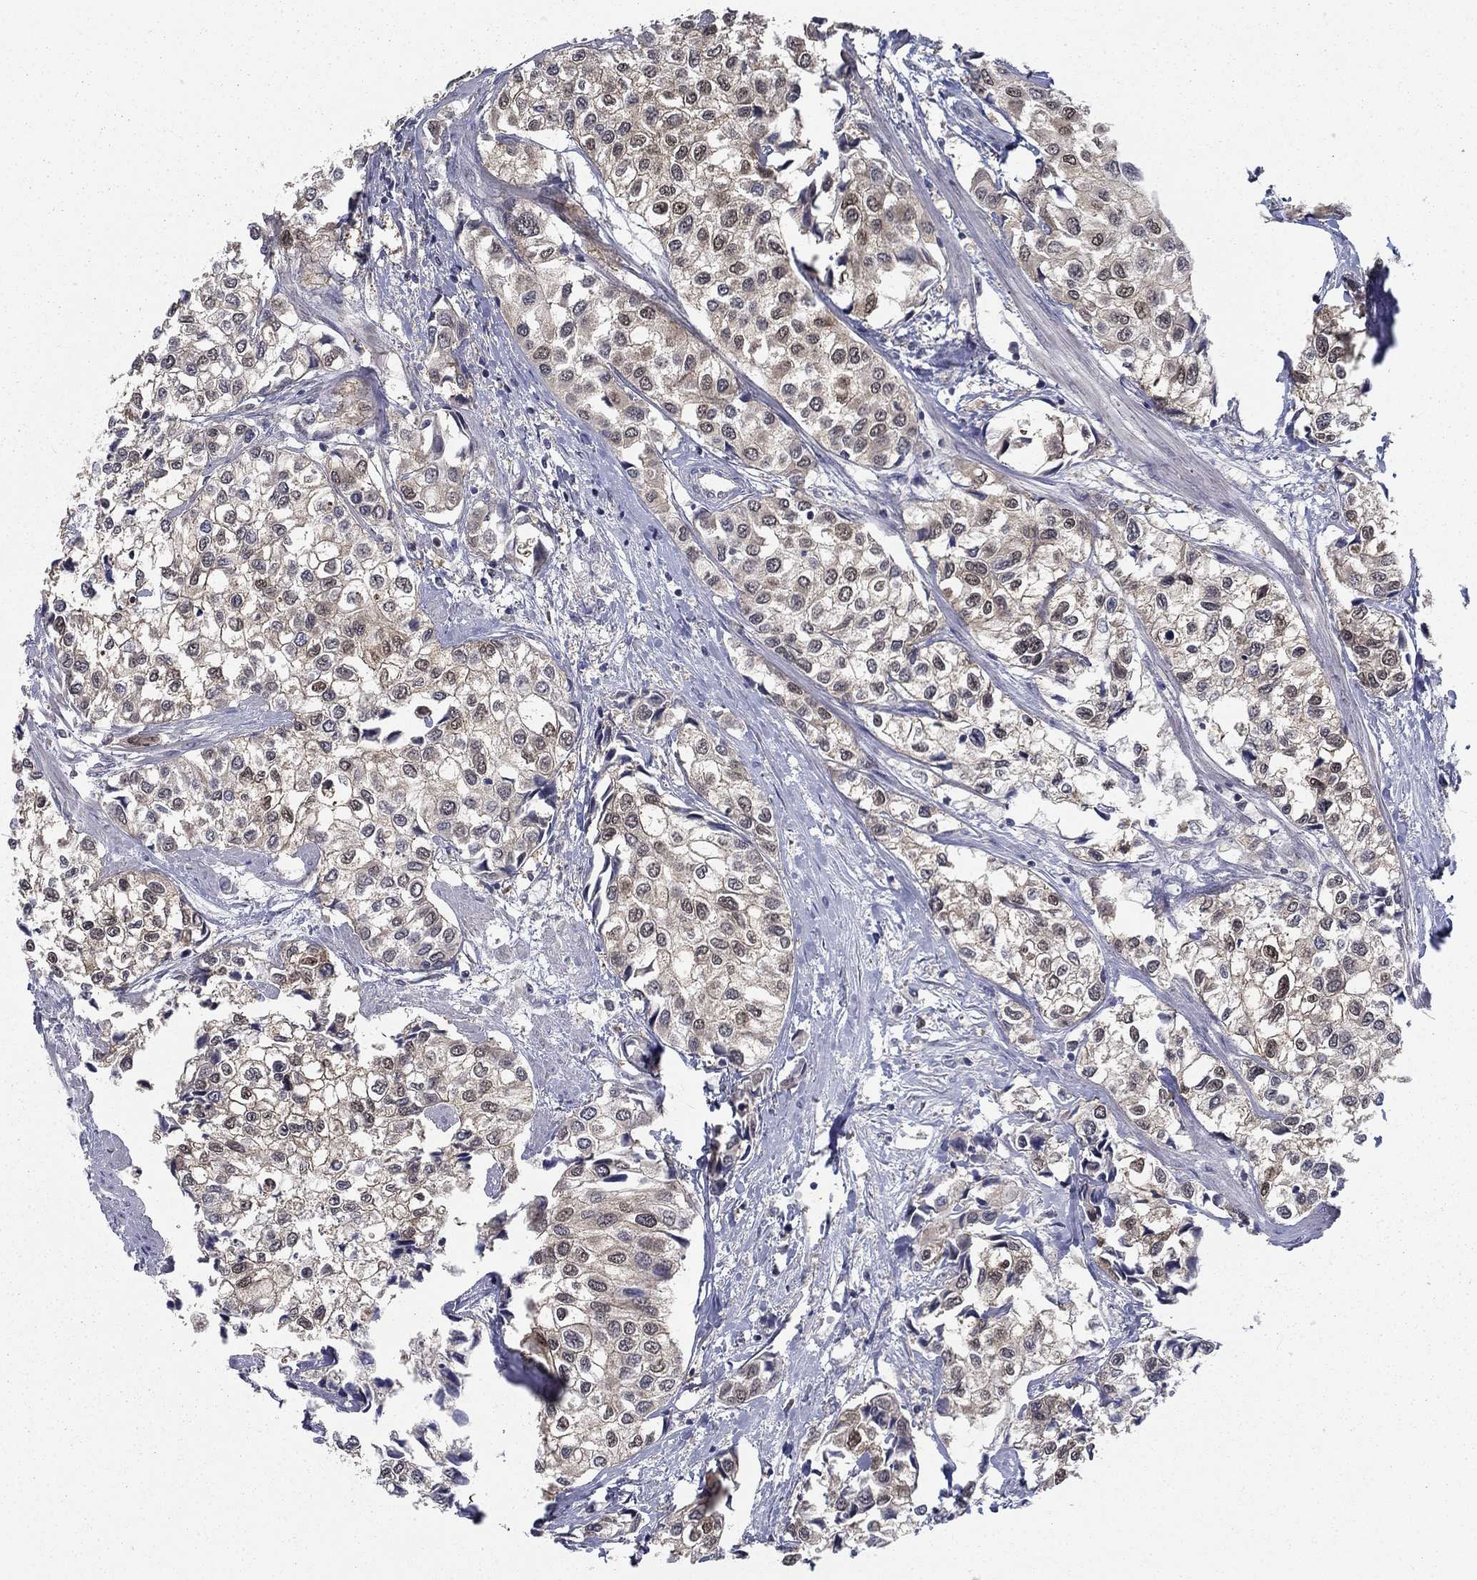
{"staining": {"intensity": "negative", "quantity": "none", "location": "none"}, "tissue": "urothelial cancer", "cell_type": "Tumor cells", "image_type": "cancer", "snomed": [{"axis": "morphology", "description": "Urothelial carcinoma, High grade"}, {"axis": "topography", "description": "Urinary bladder"}], "caption": "The photomicrograph displays no significant positivity in tumor cells of urothelial cancer.", "gene": "NIT2", "patient": {"sex": "male", "age": 73}}